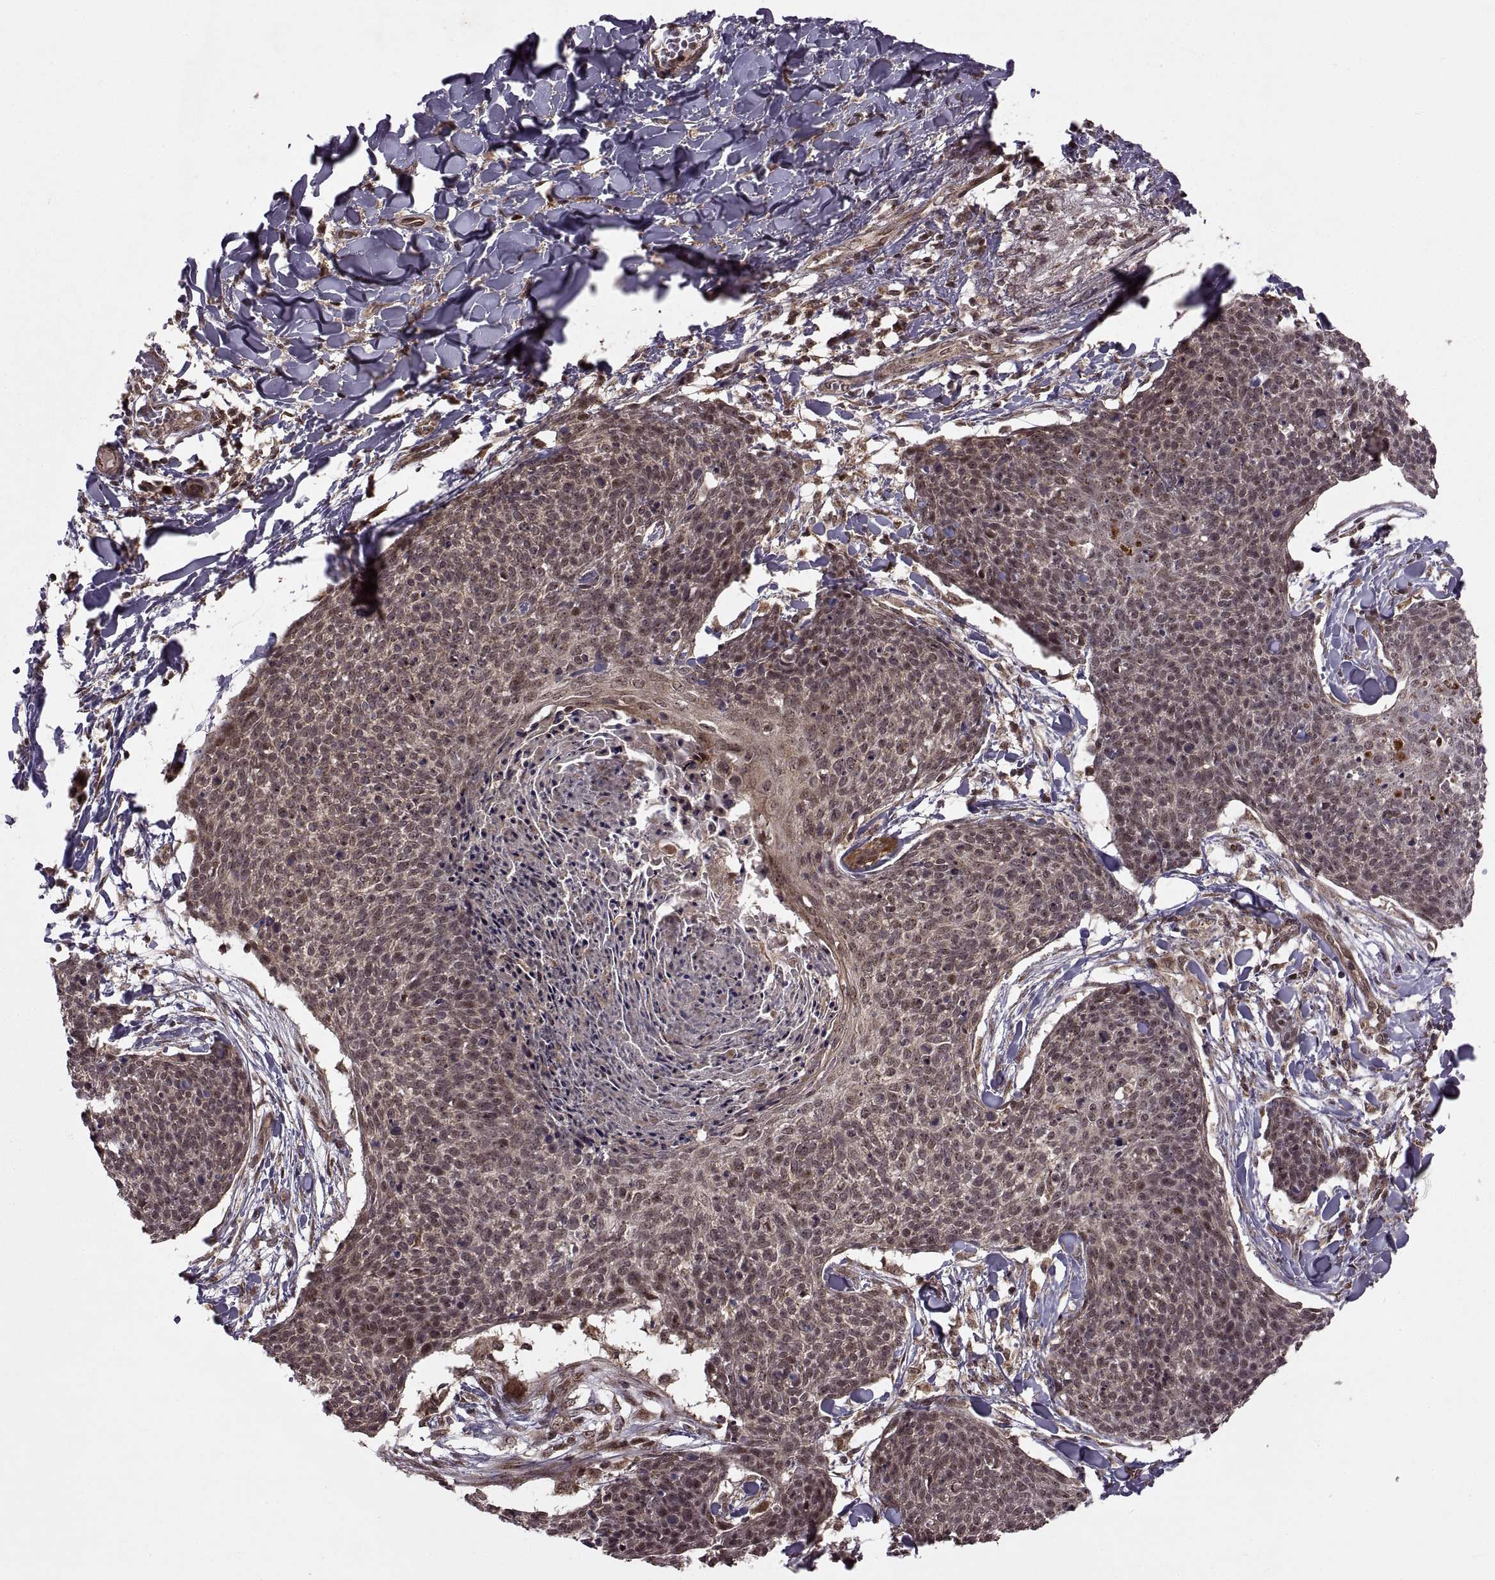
{"staining": {"intensity": "weak", "quantity": "25%-75%", "location": "cytoplasmic/membranous,nuclear"}, "tissue": "skin cancer", "cell_type": "Tumor cells", "image_type": "cancer", "snomed": [{"axis": "morphology", "description": "Squamous cell carcinoma, NOS"}, {"axis": "topography", "description": "Skin"}, {"axis": "topography", "description": "Vulva"}], "caption": "A high-resolution photomicrograph shows immunohistochemistry staining of skin cancer, which demonstrates weak cytoplasmic/membranous and nuclear staining in about 25%-75% of tumor cells.", "gene": "PTOV1", "patient": {"sex": "female", "age": 75}}